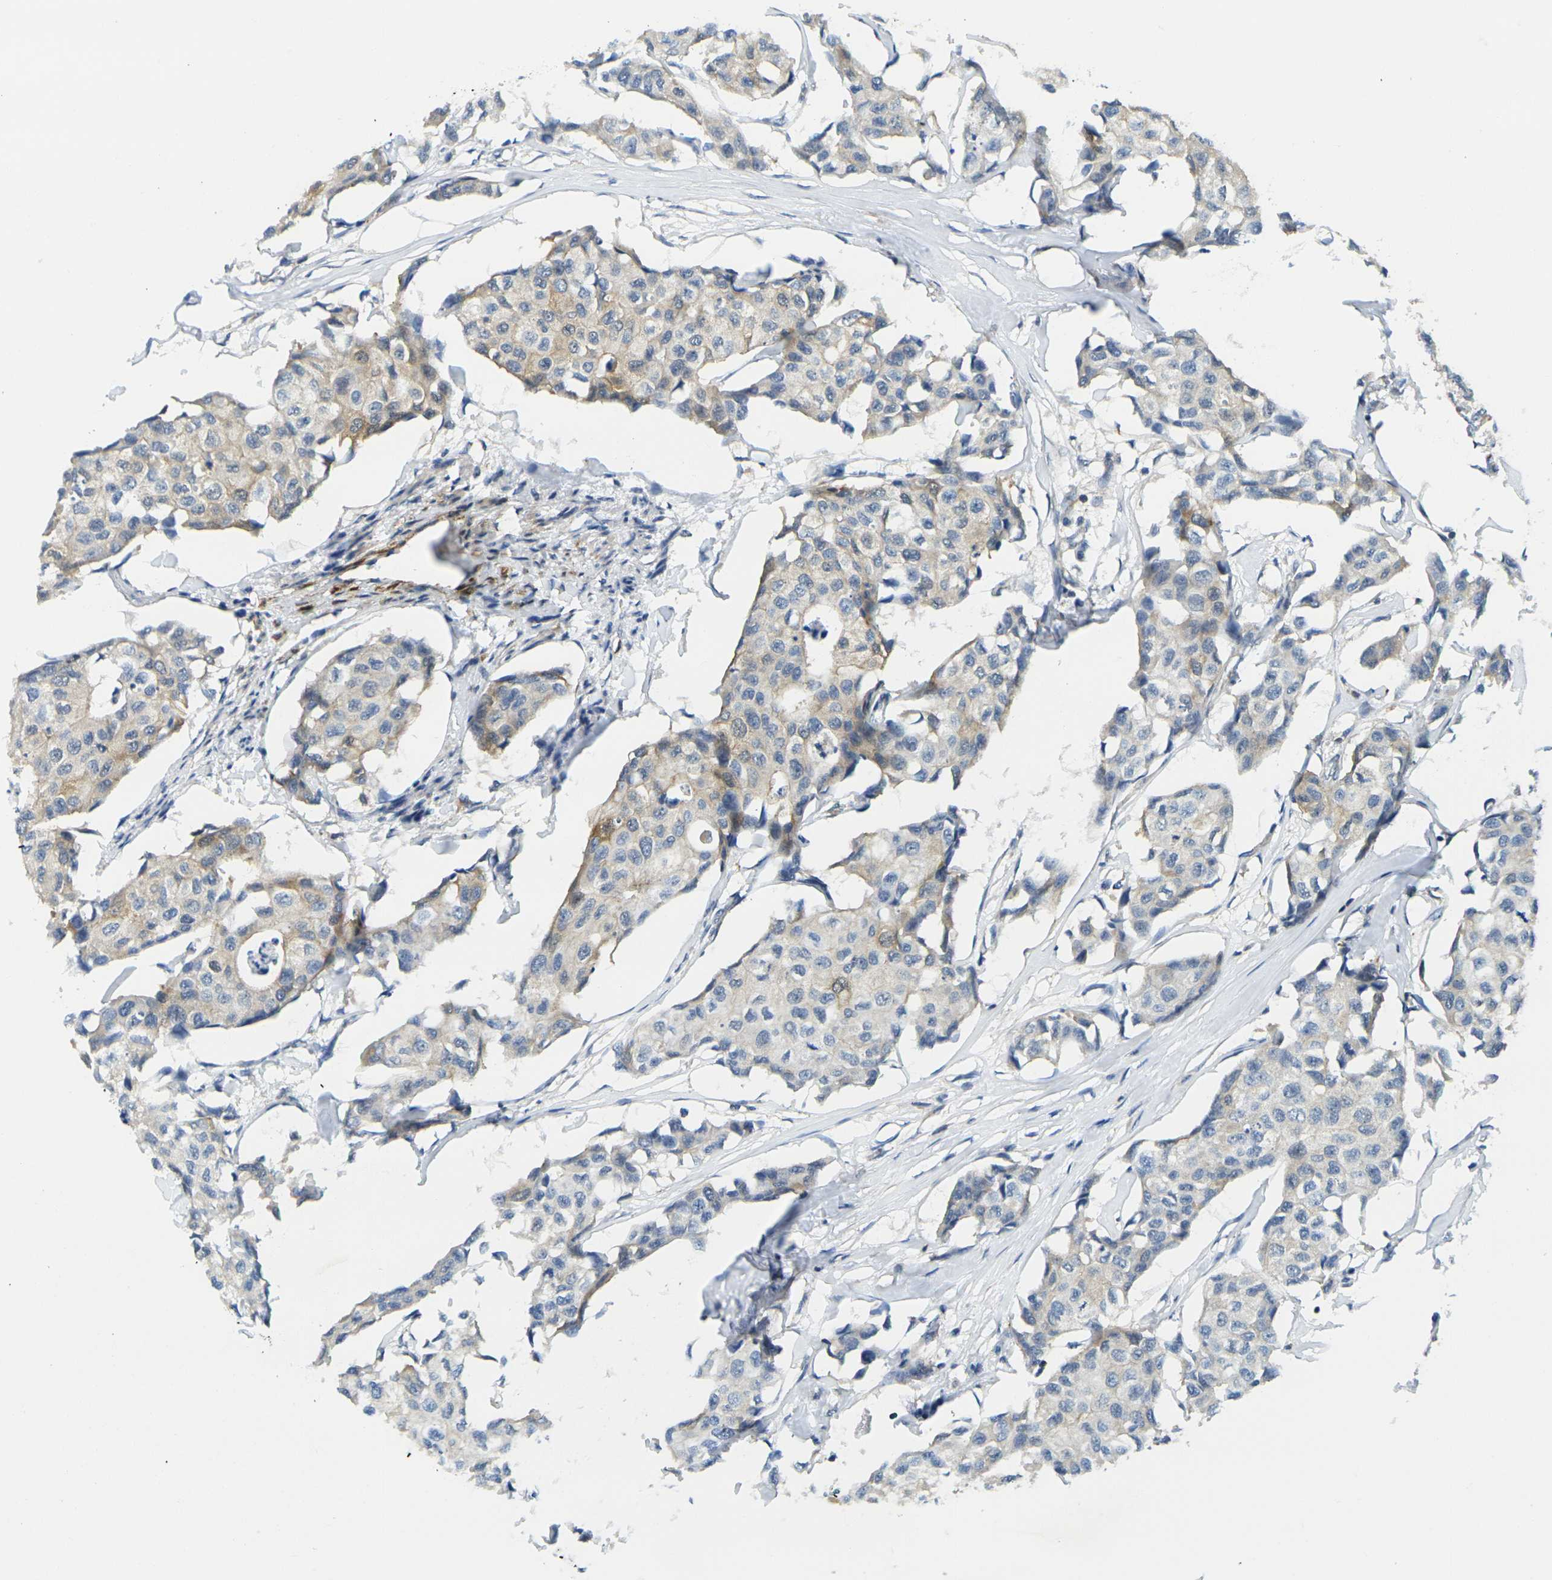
{"staining": {"intensity": "weak", "quantity": "25%-75%", "location": "cytoplasmic/membranous"}, "tissue": "breast cancer", "cell_type": "Tumor cells", "image_type": "cancer", "snomed": [{"axis": "morphology", "description": "Duct carcinoma"}, {"axis": "topography", "description": "Breast"}], "caption": "DAB immunohistochemical staining of human breast infiltrating ductal carcinoma demonstrates weak cytoplasmic/membranous protein staining in about 25%-75% of tumor cells.", "gene": "LASP1", "patient": {"sex": "female", "age": 80}}